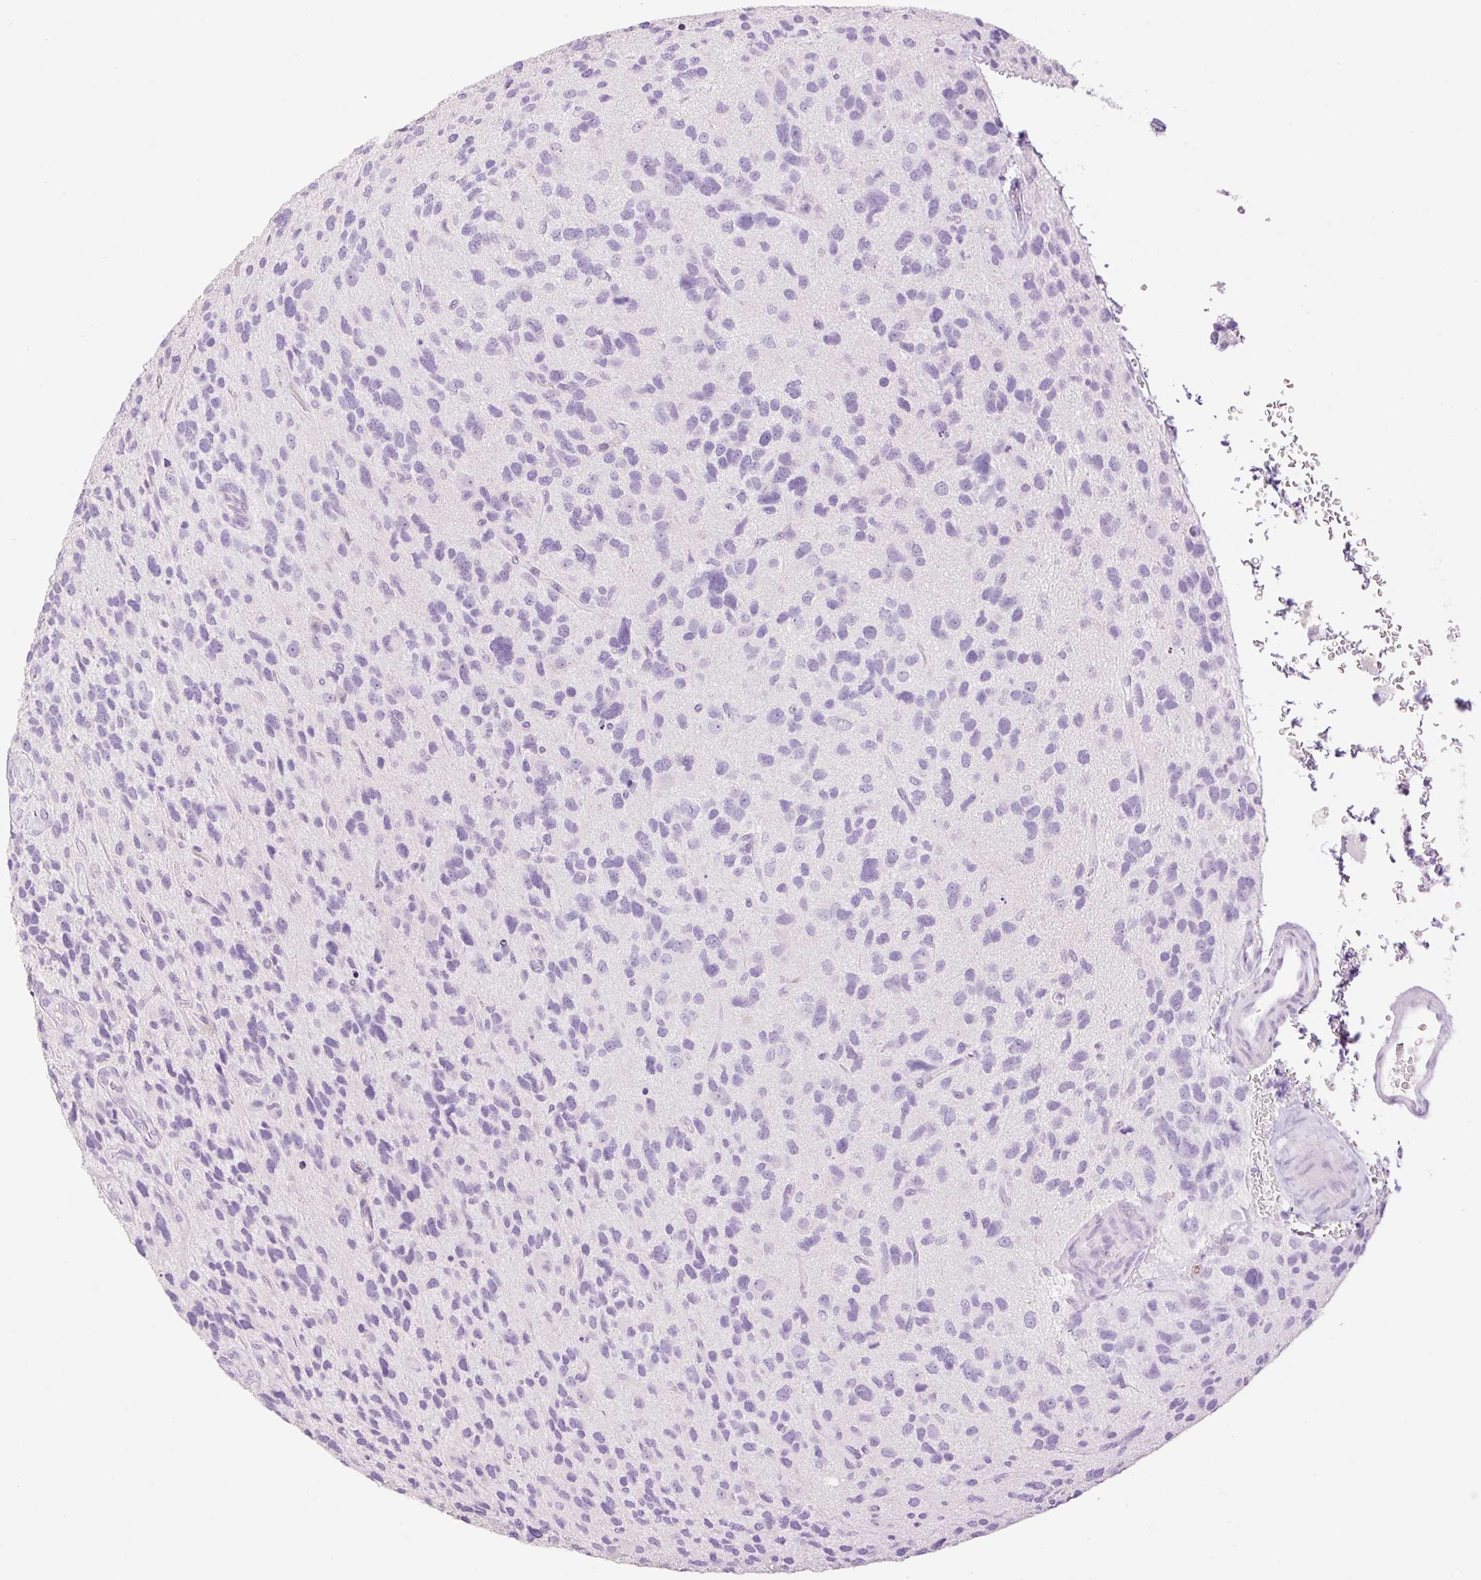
{"staining": {"intensity": "negative", "quantity": "none", "location": "none"}, "tissue": "glioma", "cell_type": "Tumor cells", "image_type": "cancer", "snomed": [{"axis": "morphology", "description": "Glioma, malignant, High grade"}, {"axis": "topography", "description": "Brain"}], "caption": "Human malignant glioma (high-grade) stained for a protein using IHC displays no positivity in tumor cells.", "gene": "SP140L", "patient": {"sex": "female", "age": 58}}